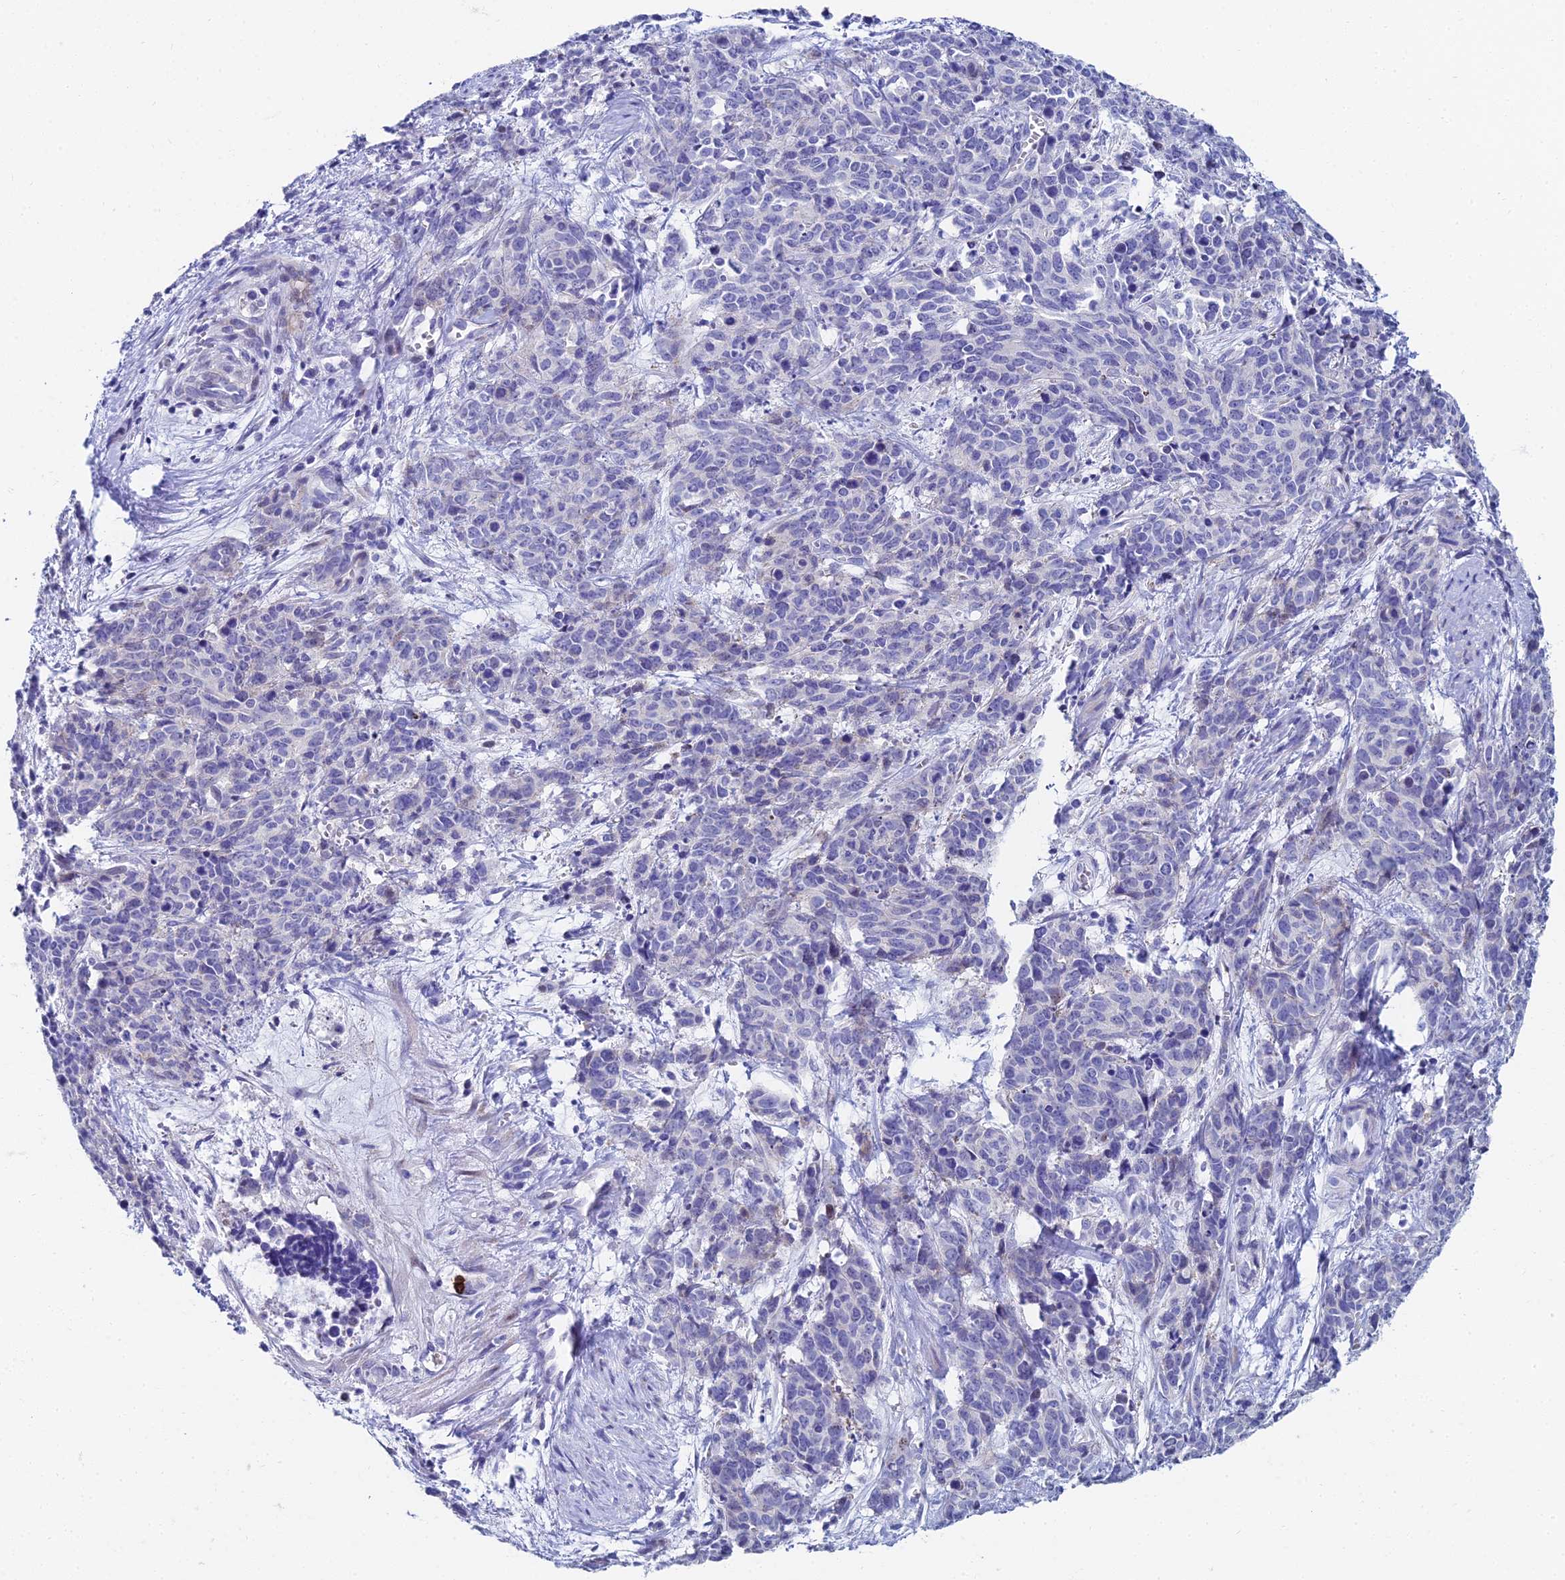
{"staining": {"intensity": "negative", "quantity": "none", "location": "none"}, "tissue": "cervical cancer", "cell_type": "Tumor cells", "image_type": "cancer", "snomed": [{"axis": "morphology", "description": "Squamous cell carcinoma, NOS"}, {"axis": "topography", "description": "Cervix"}], "caption": "IHC of squamous cell carcinoma (cervical) shows no staining in tumor cells.", "gene": "HSPA1L", "patient": {"sex": "female", "age": 60}}